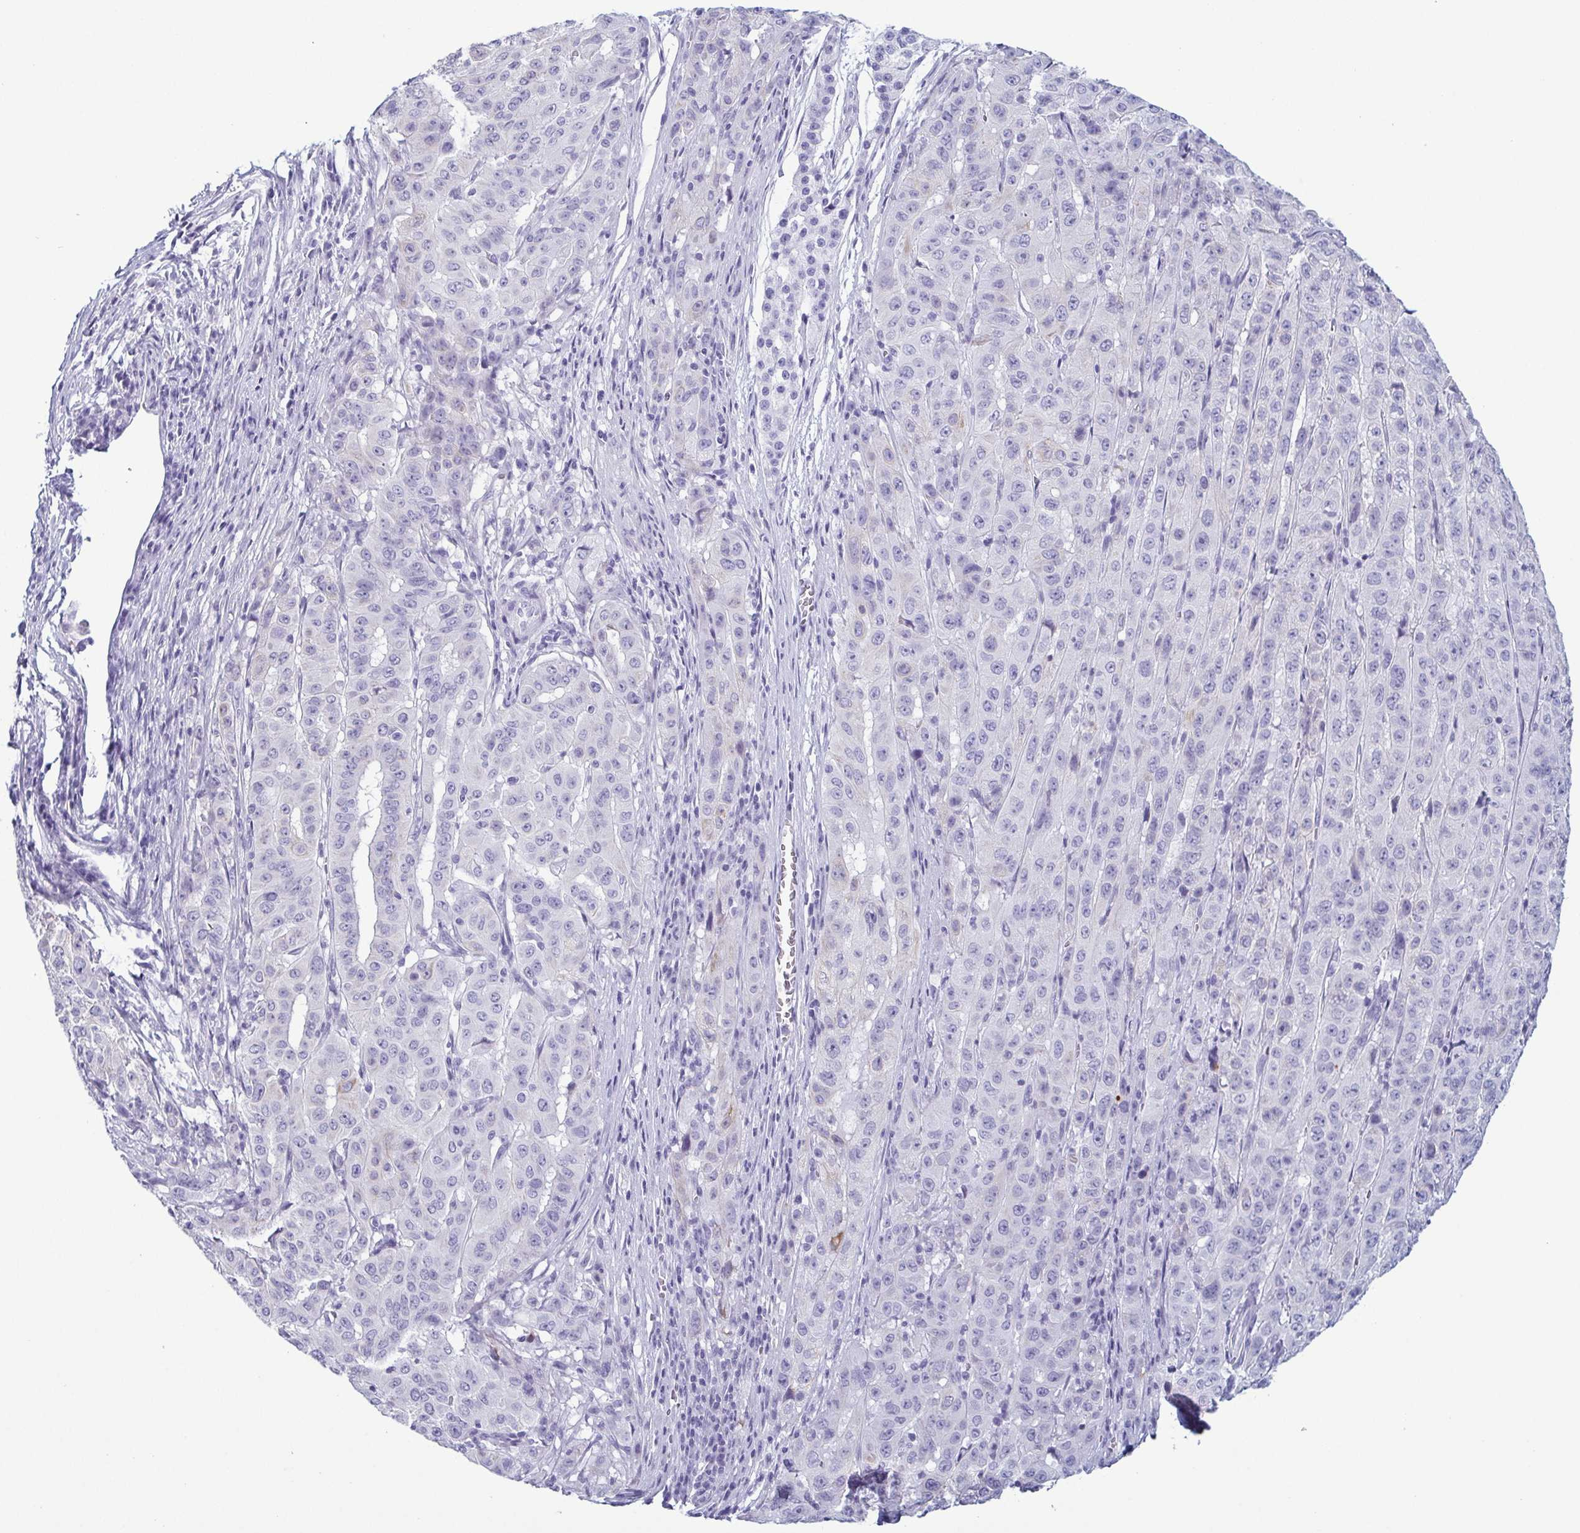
{"staining": {"intensity": "negative", "quantity": "none", "location": "none"}, "tissue": "pancreatic cancer", "cell_type": "Tumor cells", "image_type": "cancer", "snomed": [{"axis": "morphology", "description": "Adenocarcinoma, NOS"}, {"axis": "topography", "description": "Pancreas"}], "caption": "The histopathology image reveals no staining of tumor cells in adenocarcinoma (pancreatic).", "gene": "KRT10", "patient": {"sex": "male", "age": 63}}